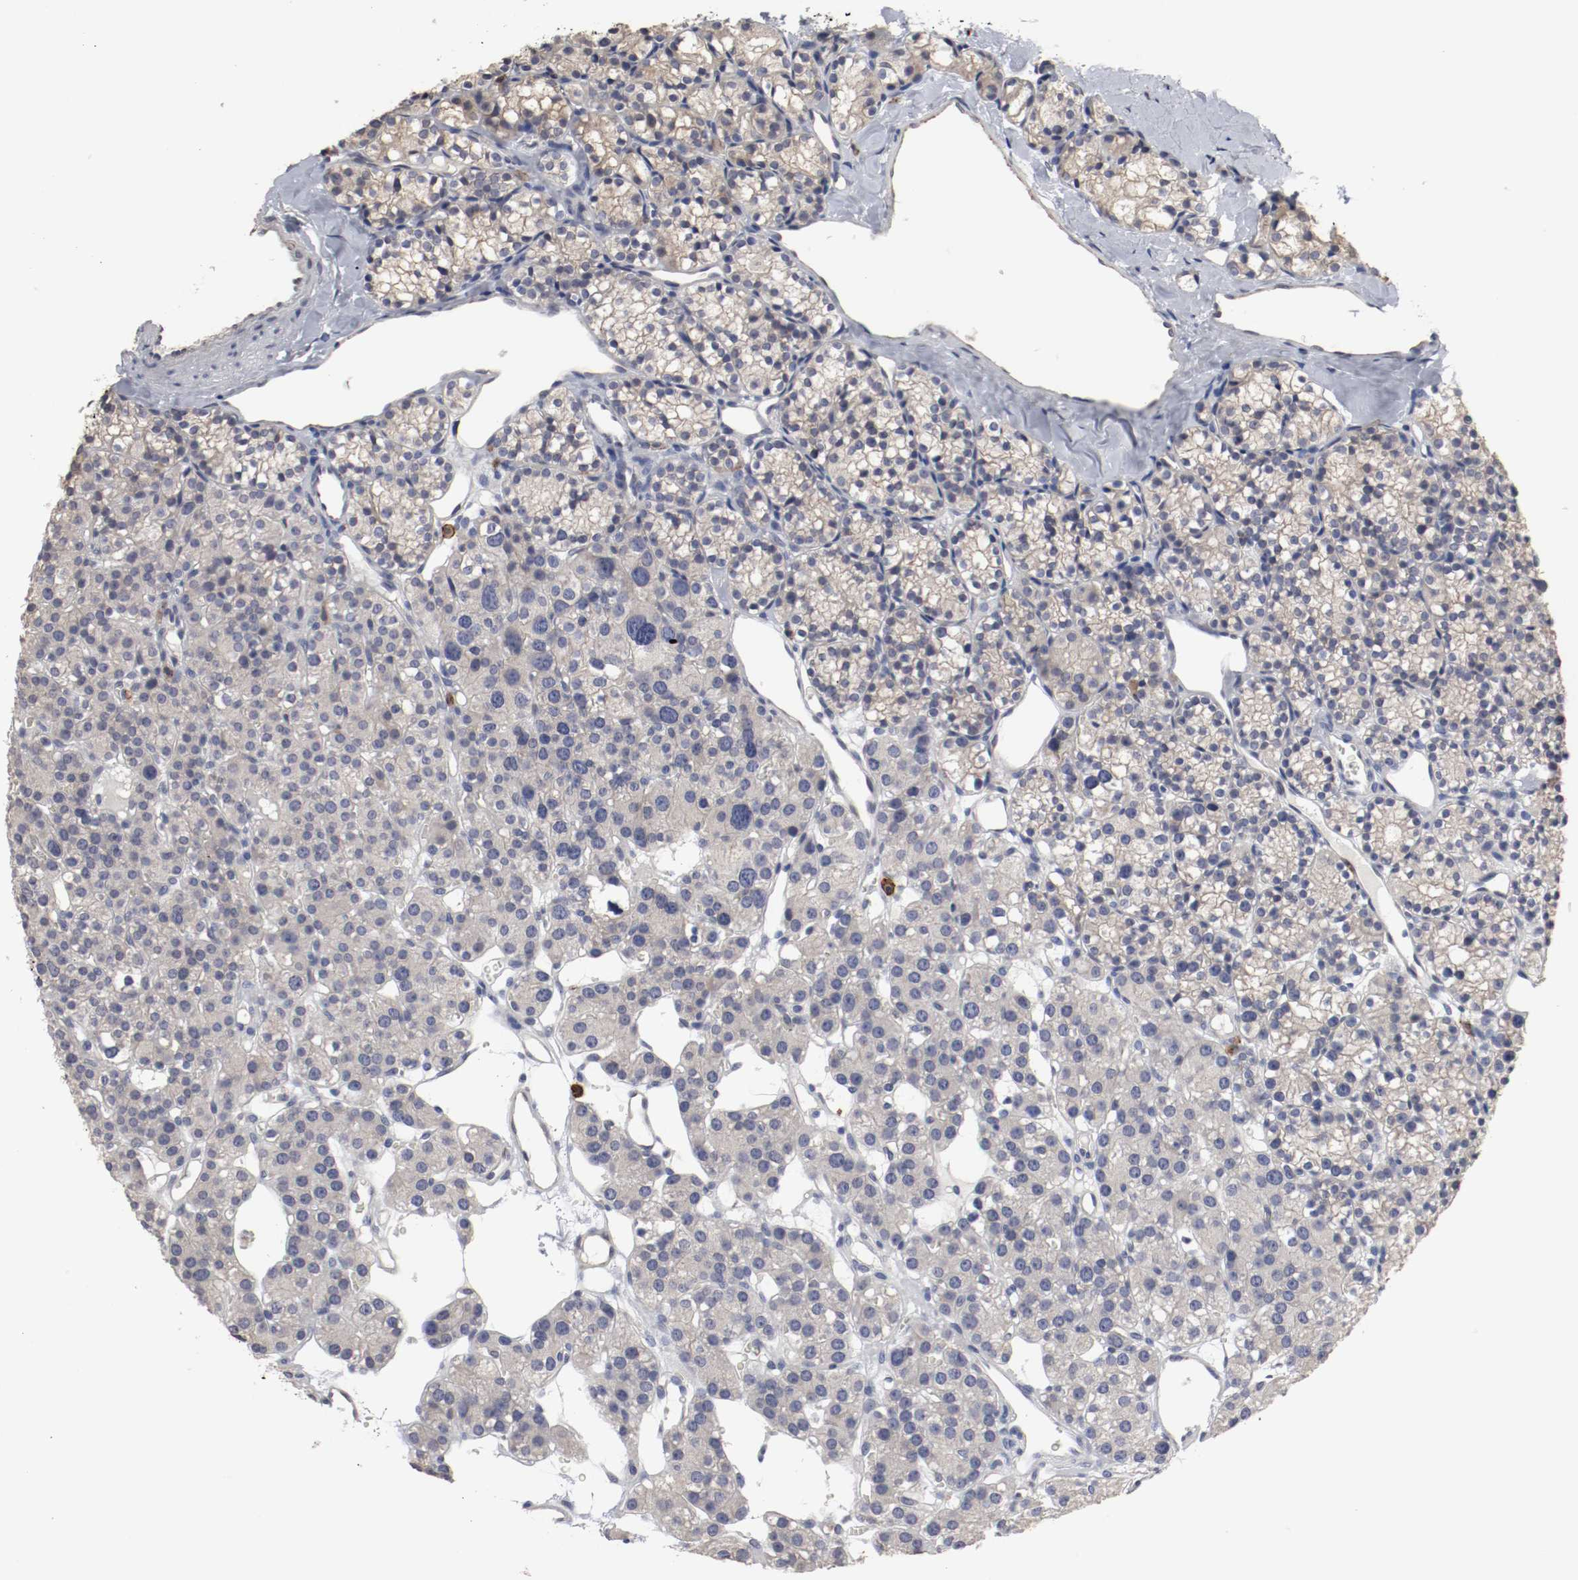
{"staining": {"intensity": "weak", "quantity": "<25%", "location": "cytoplasmic/membranous"}, "tissue": "parathyroid gland", "cell_type": "Glandular cells", "image_type": "normal", "snomed": [{"axis": "morphology", "description": "Normal tissue, NOS"}, {"axis": "topography", "description": "Parathyroid gland"}], "caption": "A high-resolution image shows IHC staining of normal parathyroid gland, which displays no significant staining in glandular cells.", "gene": "KIT", "patient": {"sex": "female", "age": 64}}